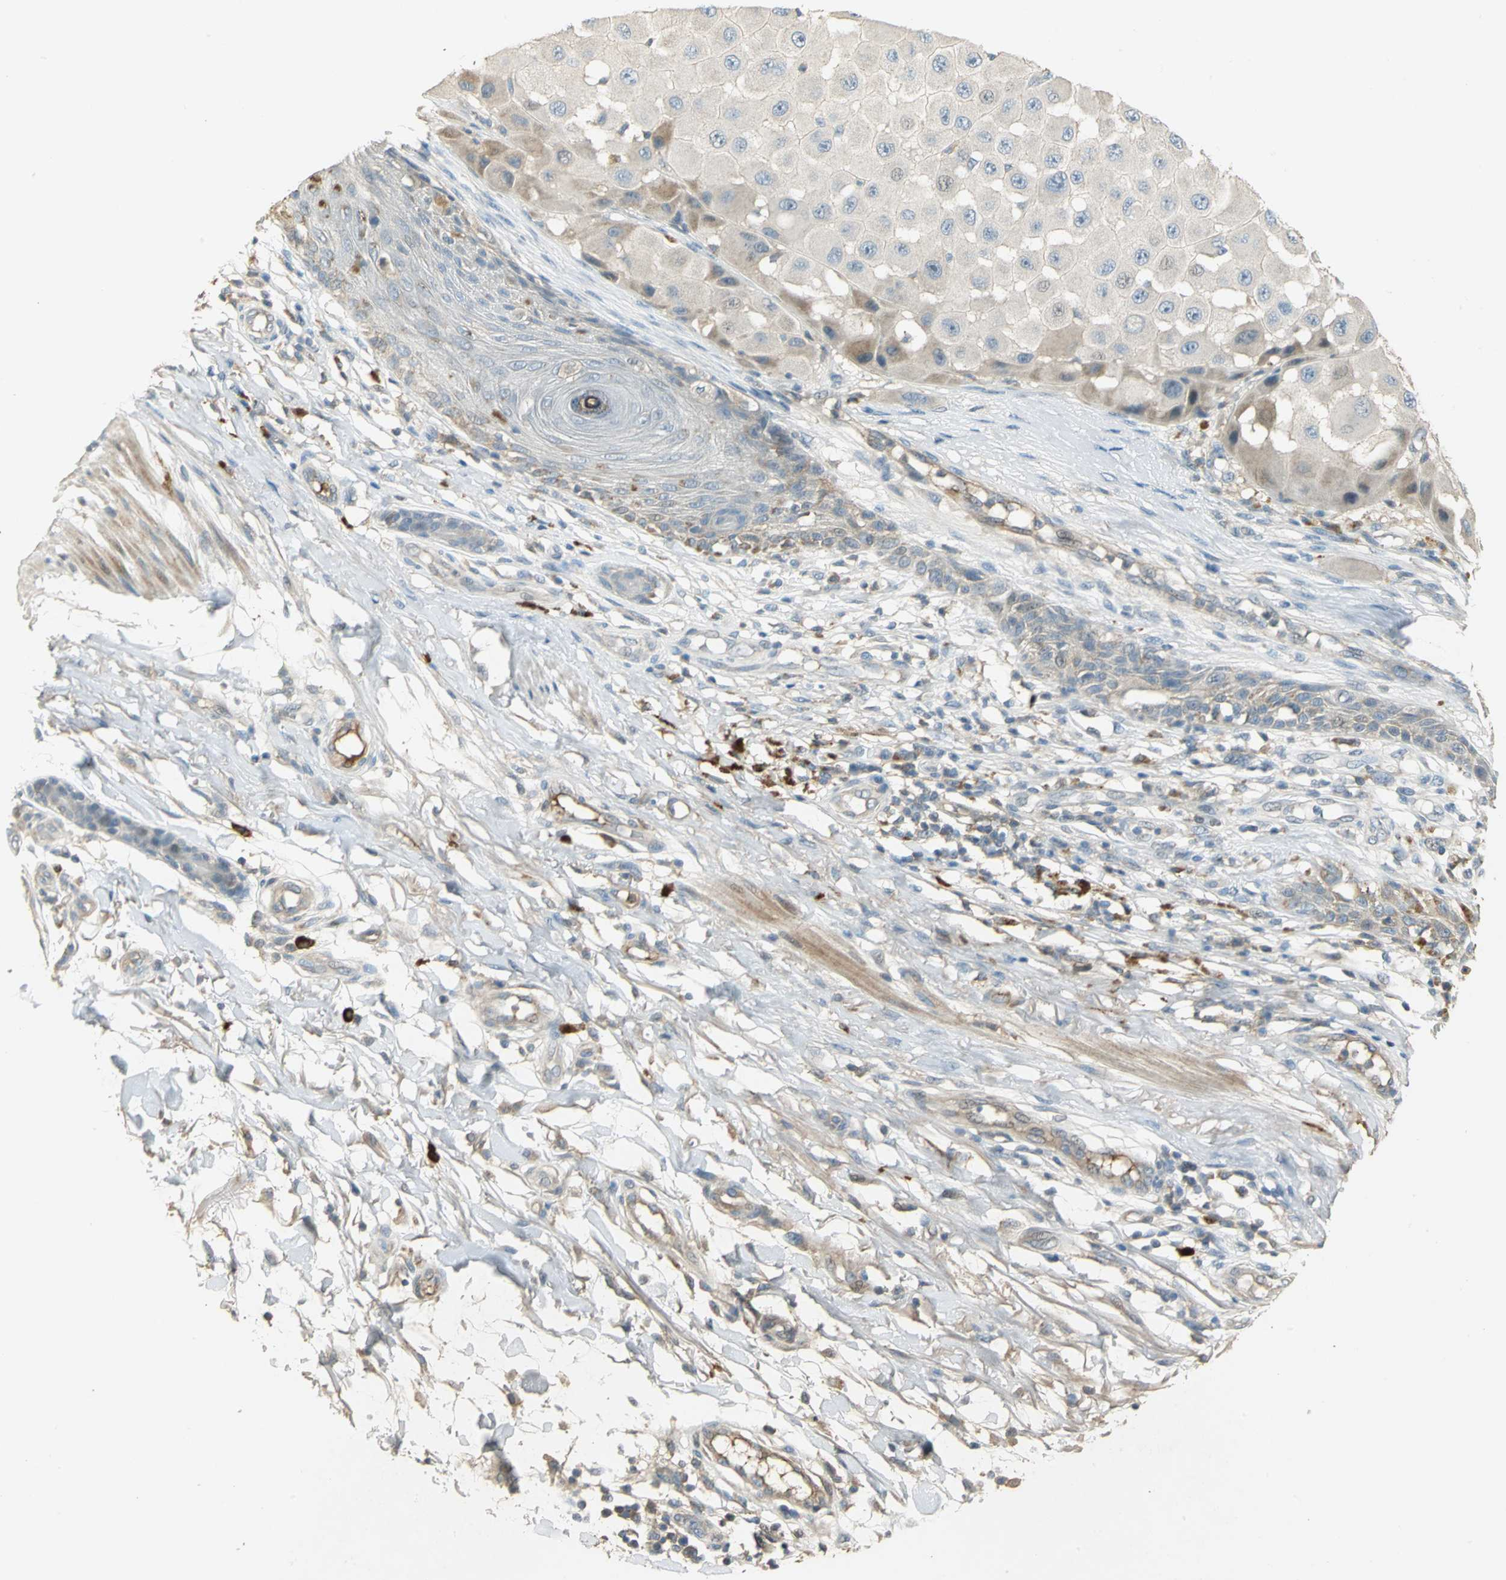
{"staining": {"intensity": "negative", "quantity": "none", "location": "none"}, "tissue": "melanoma", "cell_type": "Tumor cells", "image_type": "cancer", "snomed": [{"axis": "morphology", "description": "Malignant melanoma, NOS"}, {"axis": "topography", "description": "Skin"}], "caption": "This is a micrograph of immunohistochemistry staining of melanoma, which shows no staining in tumor cells.", "gene": "PROC", "patient": {"sex": "female", "age": 81}}